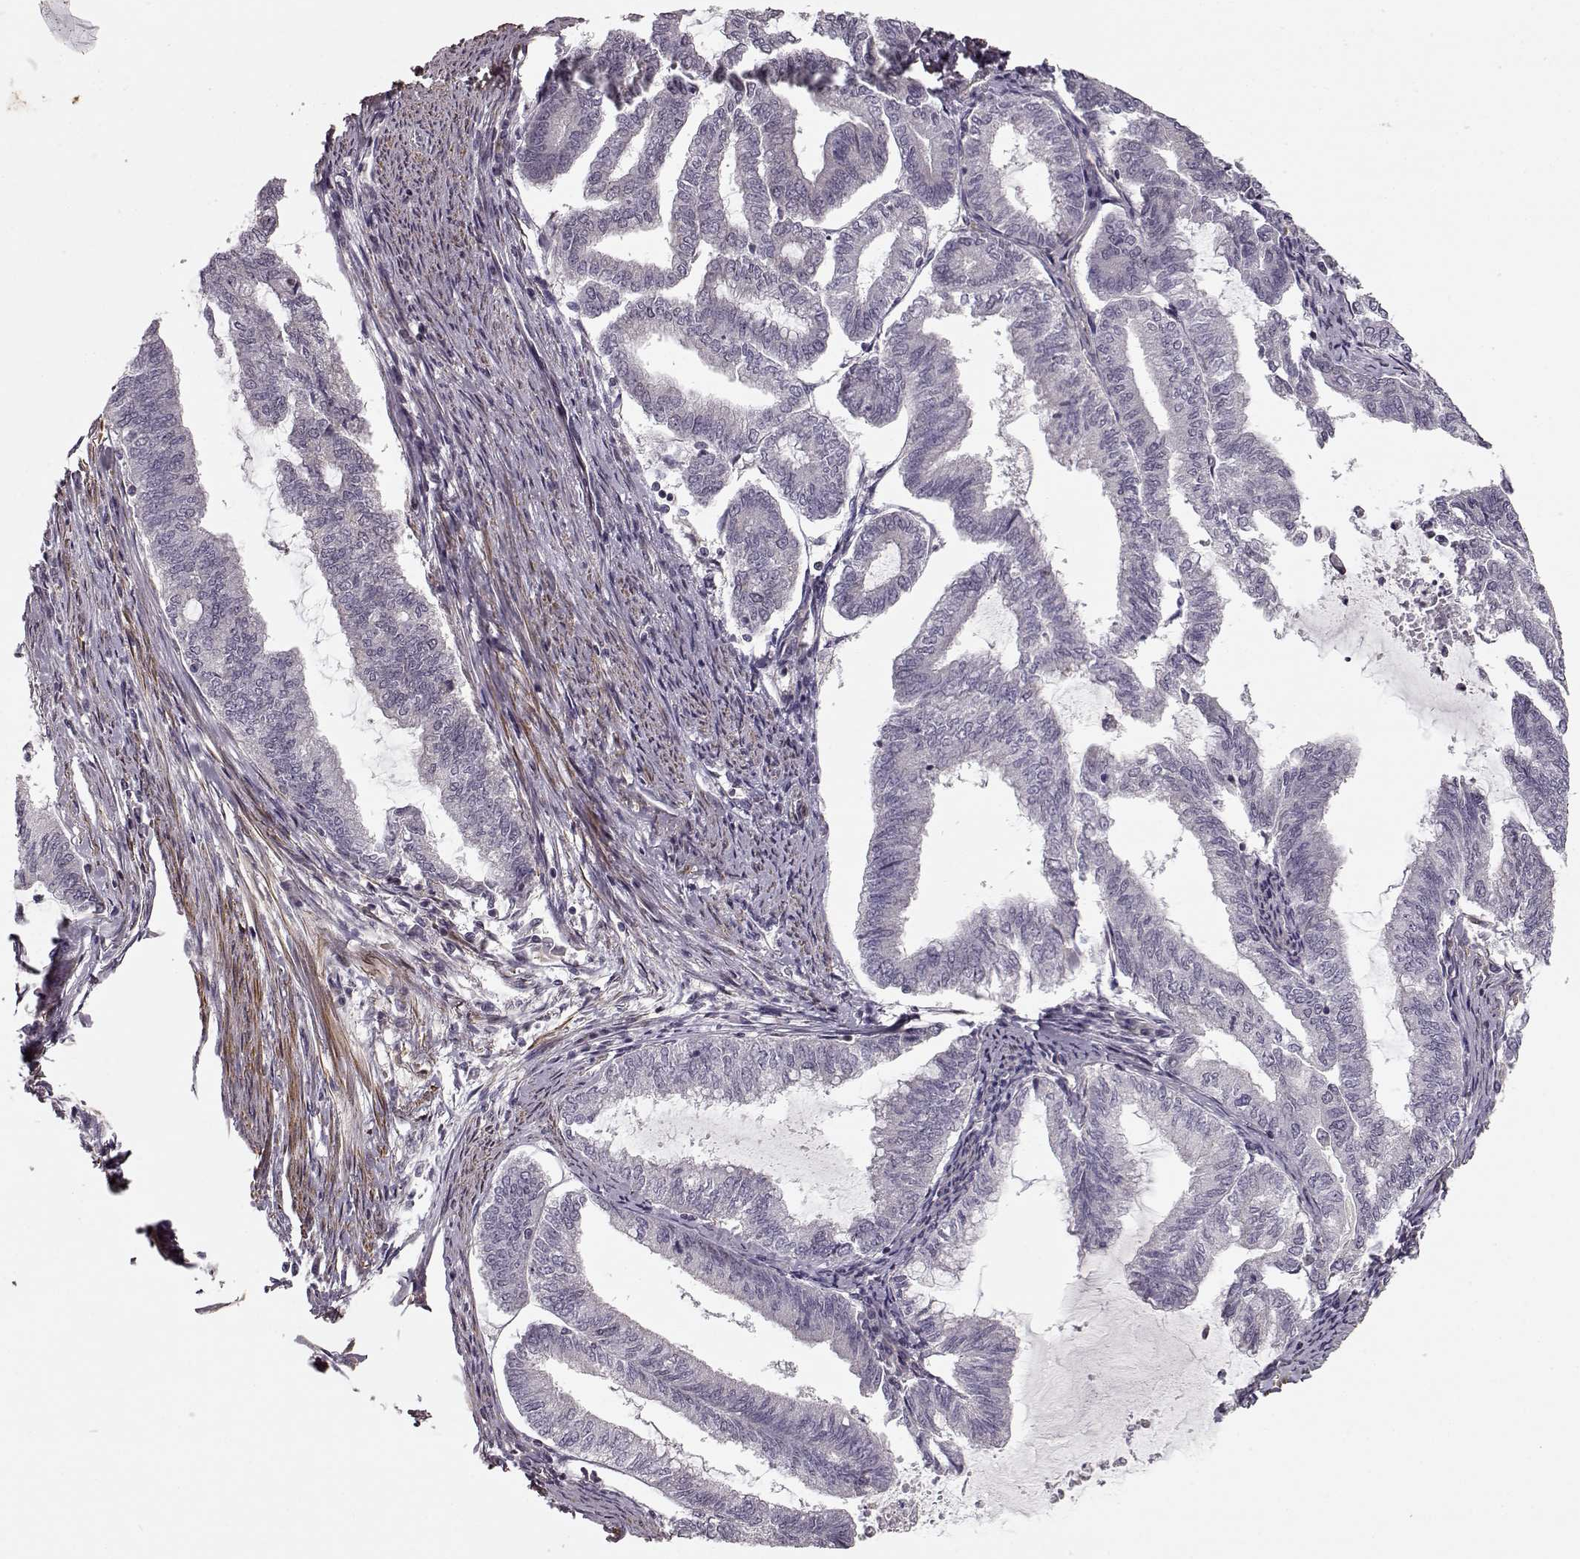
{"staining": {"intensity": "negative", "quantity": "none", "location": "none"}, "tissue": "endometrial cancer", "cell_type": "Tumor cells", "image_type": "cancer", "snomed": [{"axis": "morphology", "description": "Adenocarcinoma, NOS"}, {"axis": "topography", "description": "Endometrium"}], "caption": "Image shows no significant protein positivity in tumor cells of endometrial adenocarcinoma.", "gene": "SLAIN2", "patient": {"sex": "female", "age": 79}}